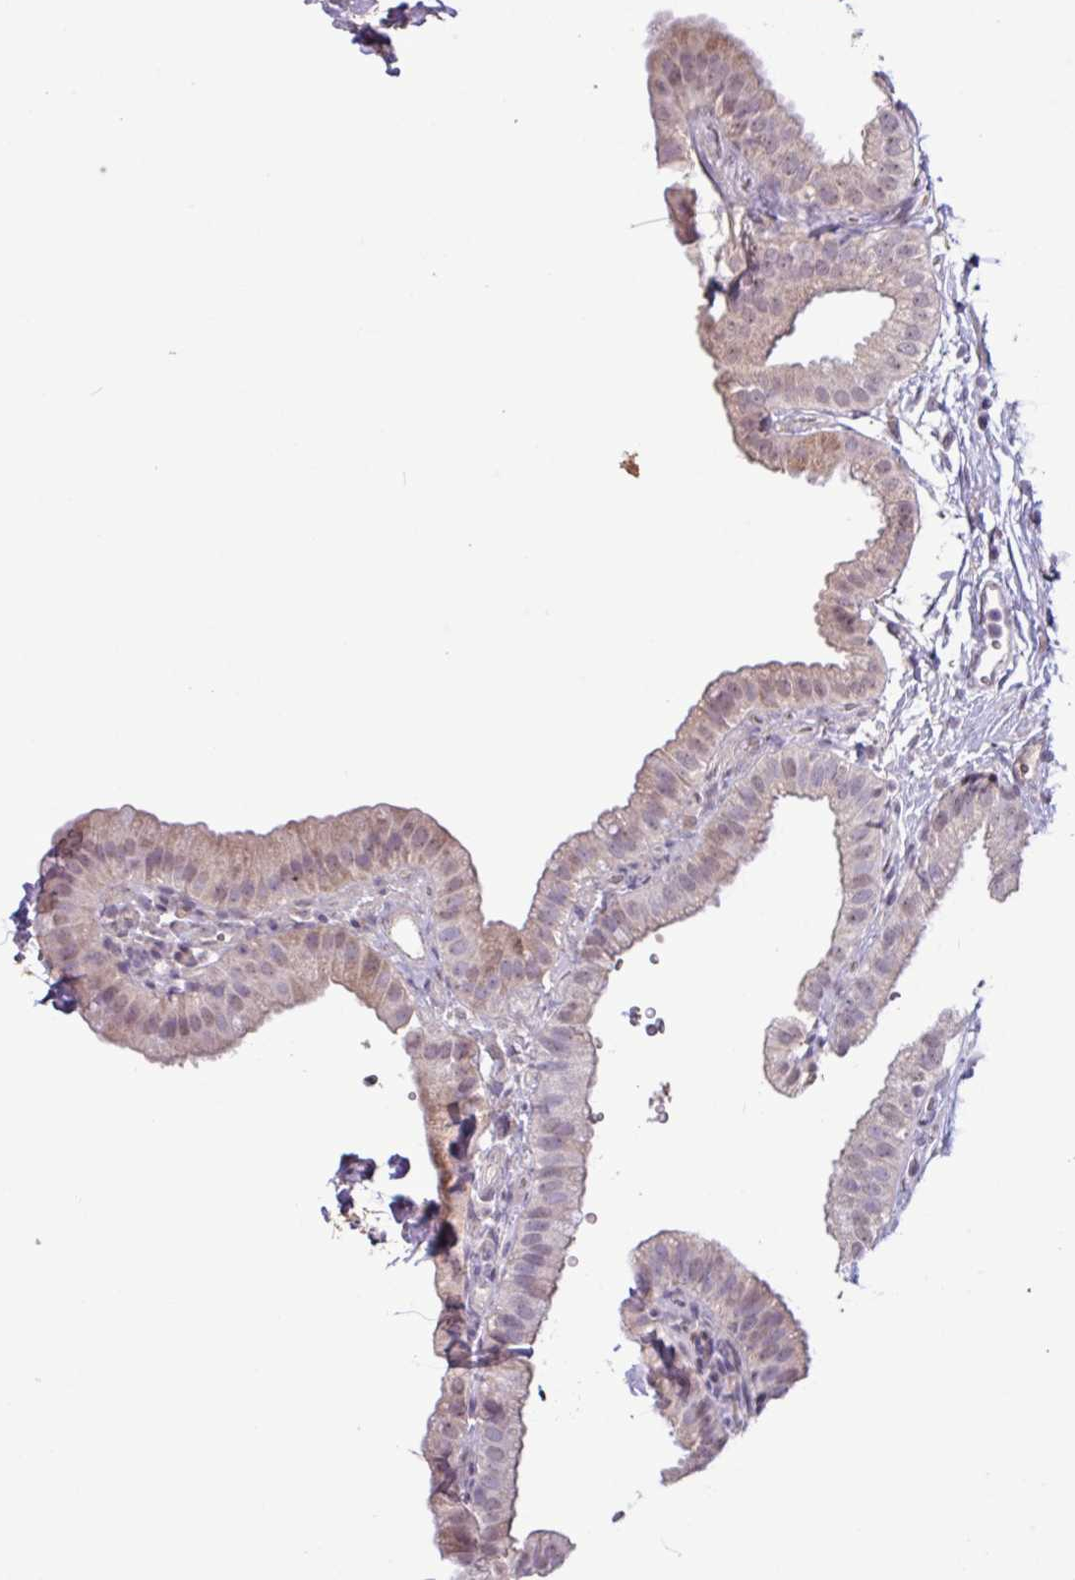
{"staining": {"intensity": "weak", "quantity": "<25%", "location": "nuclear"}, "tissue": "gallbladder", "cell_type": "Glandular cells", "image_type": "normal", "snomed": [{"axis": "morphology", "description": "Normal tissue, NOS"}, {"axis": "topography", "description": "Gallbladder"}], "caption": "This is an immunohistochemistry micrograph of normal gallbladder. There is no staining in glandular cells.", "gene": "L3MBTL3", "patient": {"sex": "female", "age": 61}}